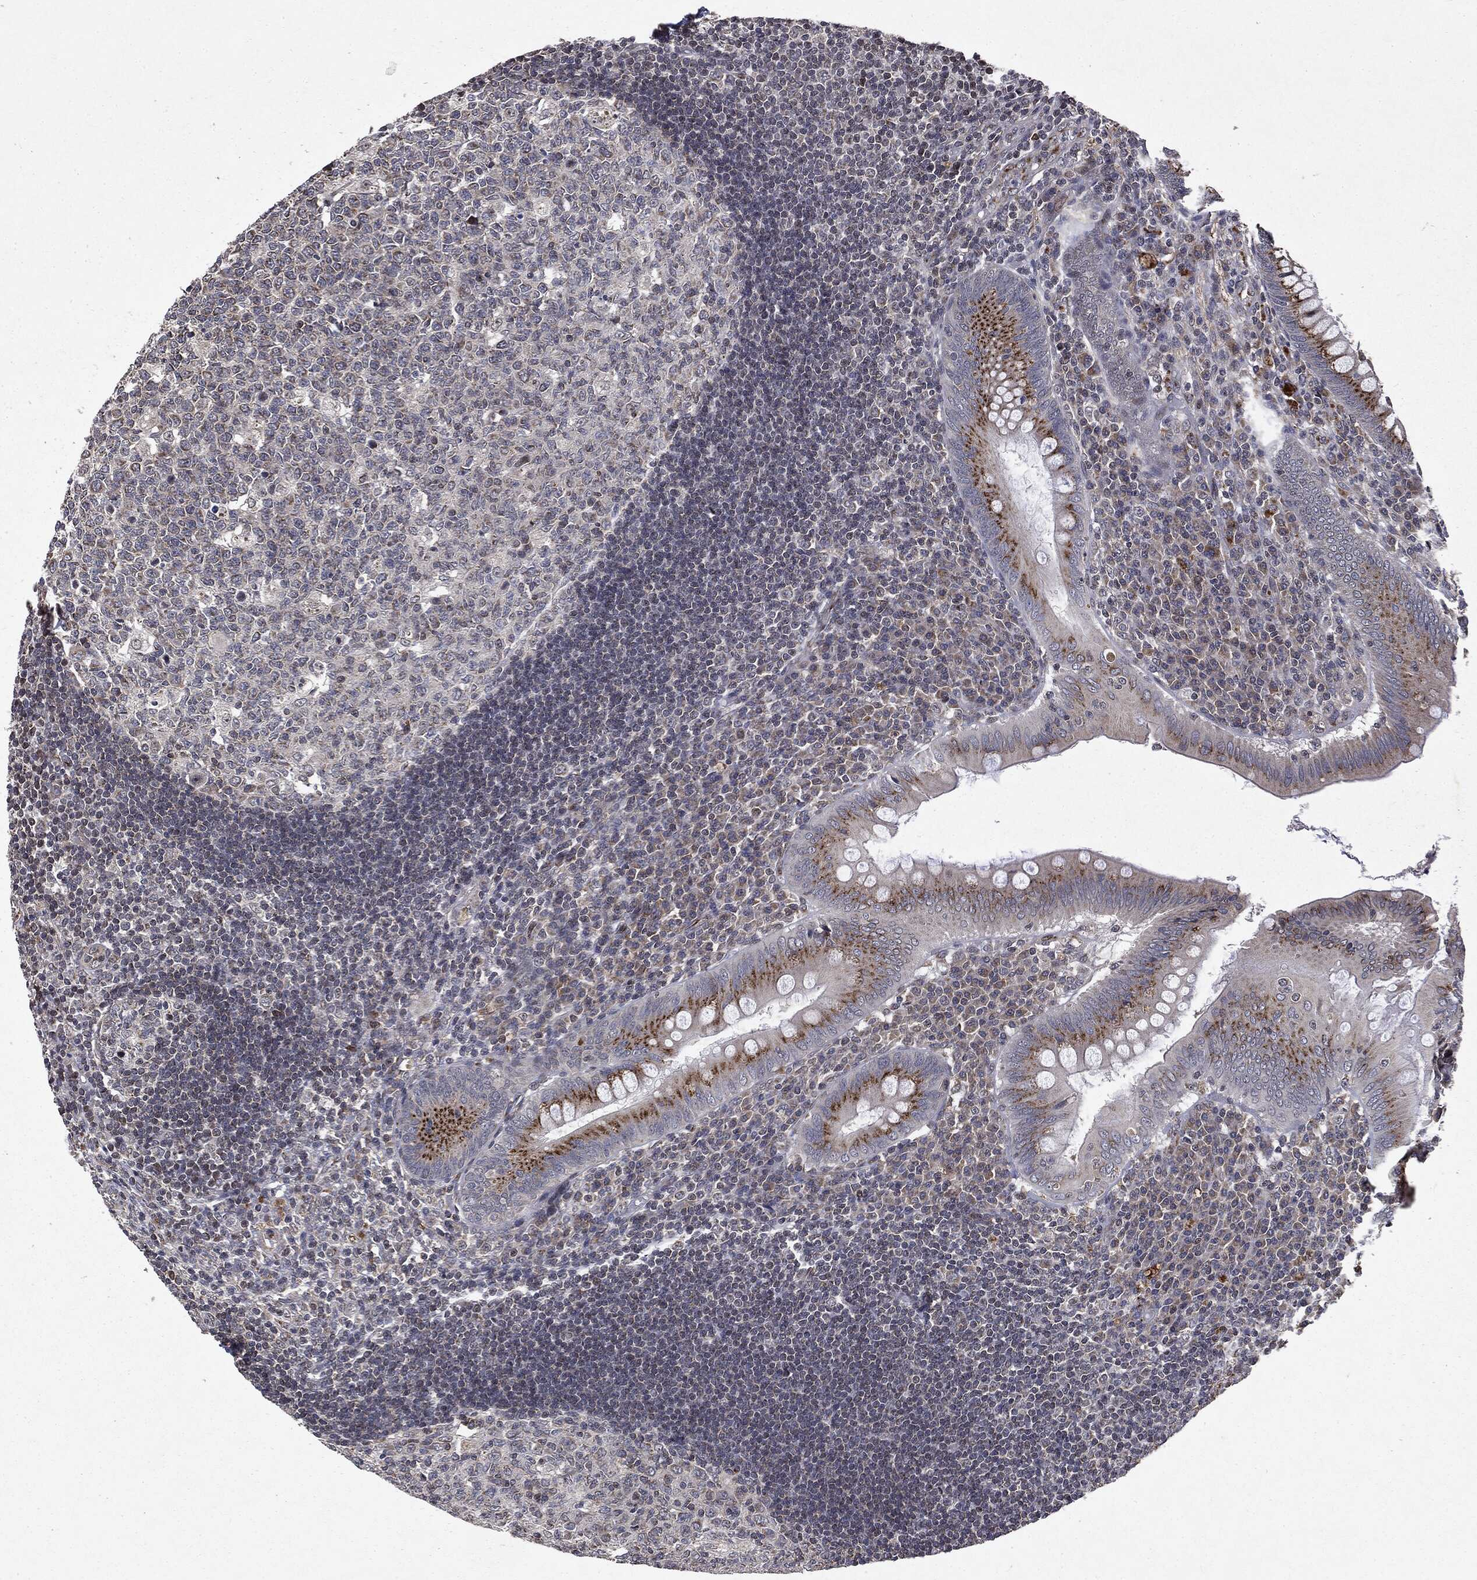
{"staining": {"intensity": "strong", "quantity": ">75%", "location": "cytoplasmic/membranous"}, "tissue": "appendix", "cell_type": "Glandular cells", "image_type": "normal", "snomed": [{"axis": "morphology", "description": "Normal tissue, NOS"}, {"axis": "morphology", "description": "Inflammation, NOS"}, {"axis": "topography", "description": "Appendix"}], "caption": "Approximately >75% of glandular cells in benign appendix exhibit strong cytoplasmic/membranous protein expression as visualized by brown immunohistochemical staining.", "gene": "PLPPR2", "patient": {"sex": "male", "age": 16}}